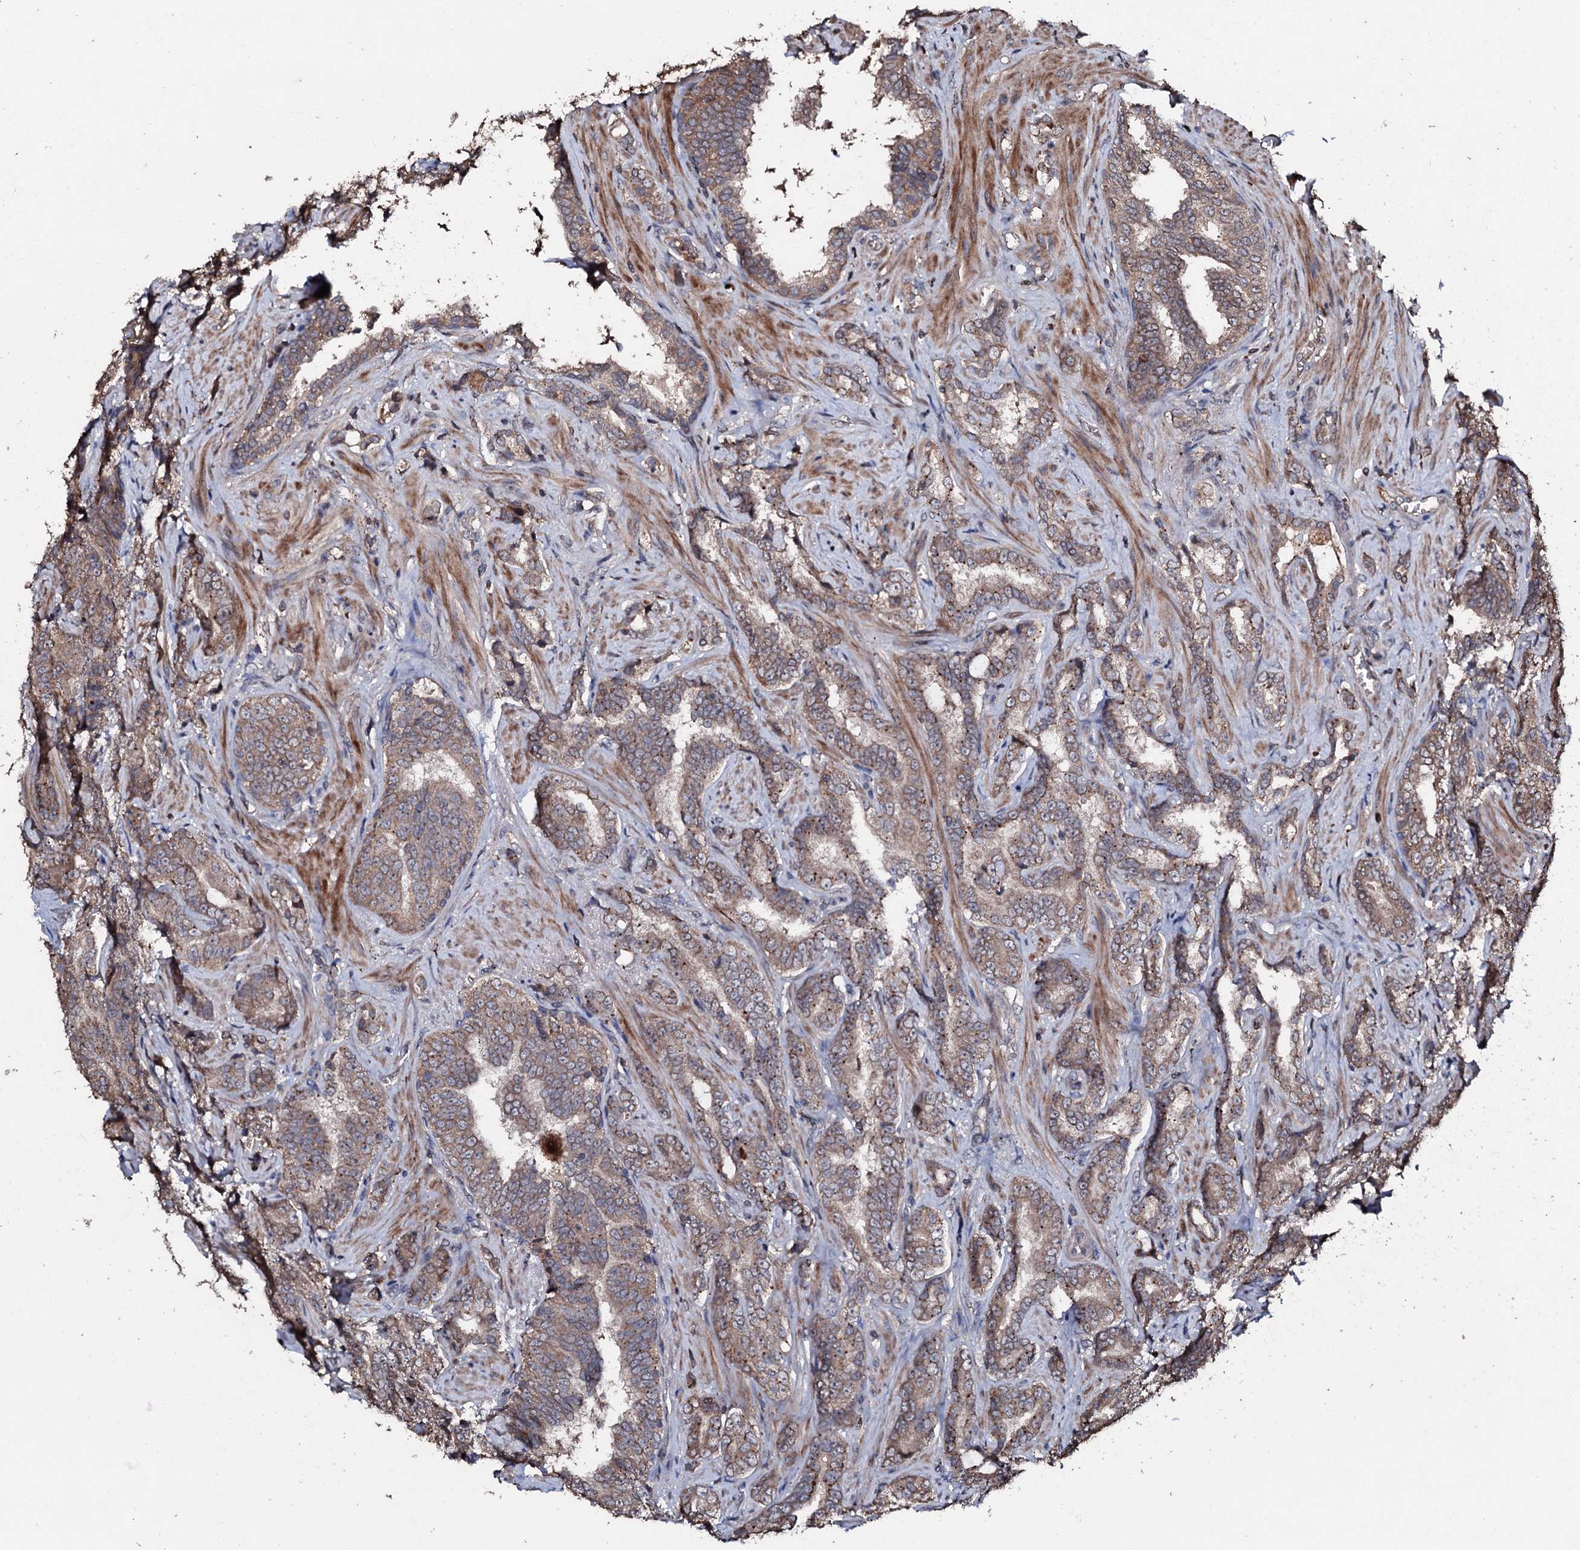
{"staining": {"intensity": "moderate", "quantity": ">75%", "location": "cytoplasmic/membranous"}, "tissue": "prostate cancer", "cell_type": "Tumor cells", "image_type": "cancer", "snomed": [{"axis": "morphology", "description": "Adenocarcinoma, High grade"}, {"axis": "topography", "description": "Prostate and seminal vesicle, NOS"}], "caption": "A medium amount of moderate cytoplasmic/membranous expression is present in about >75% of tumor cells in high-grade adenocarcinoma (prostate) tissue.", "gene": "SDHAF2", "patient": {"sex": "male", "age": 67}}